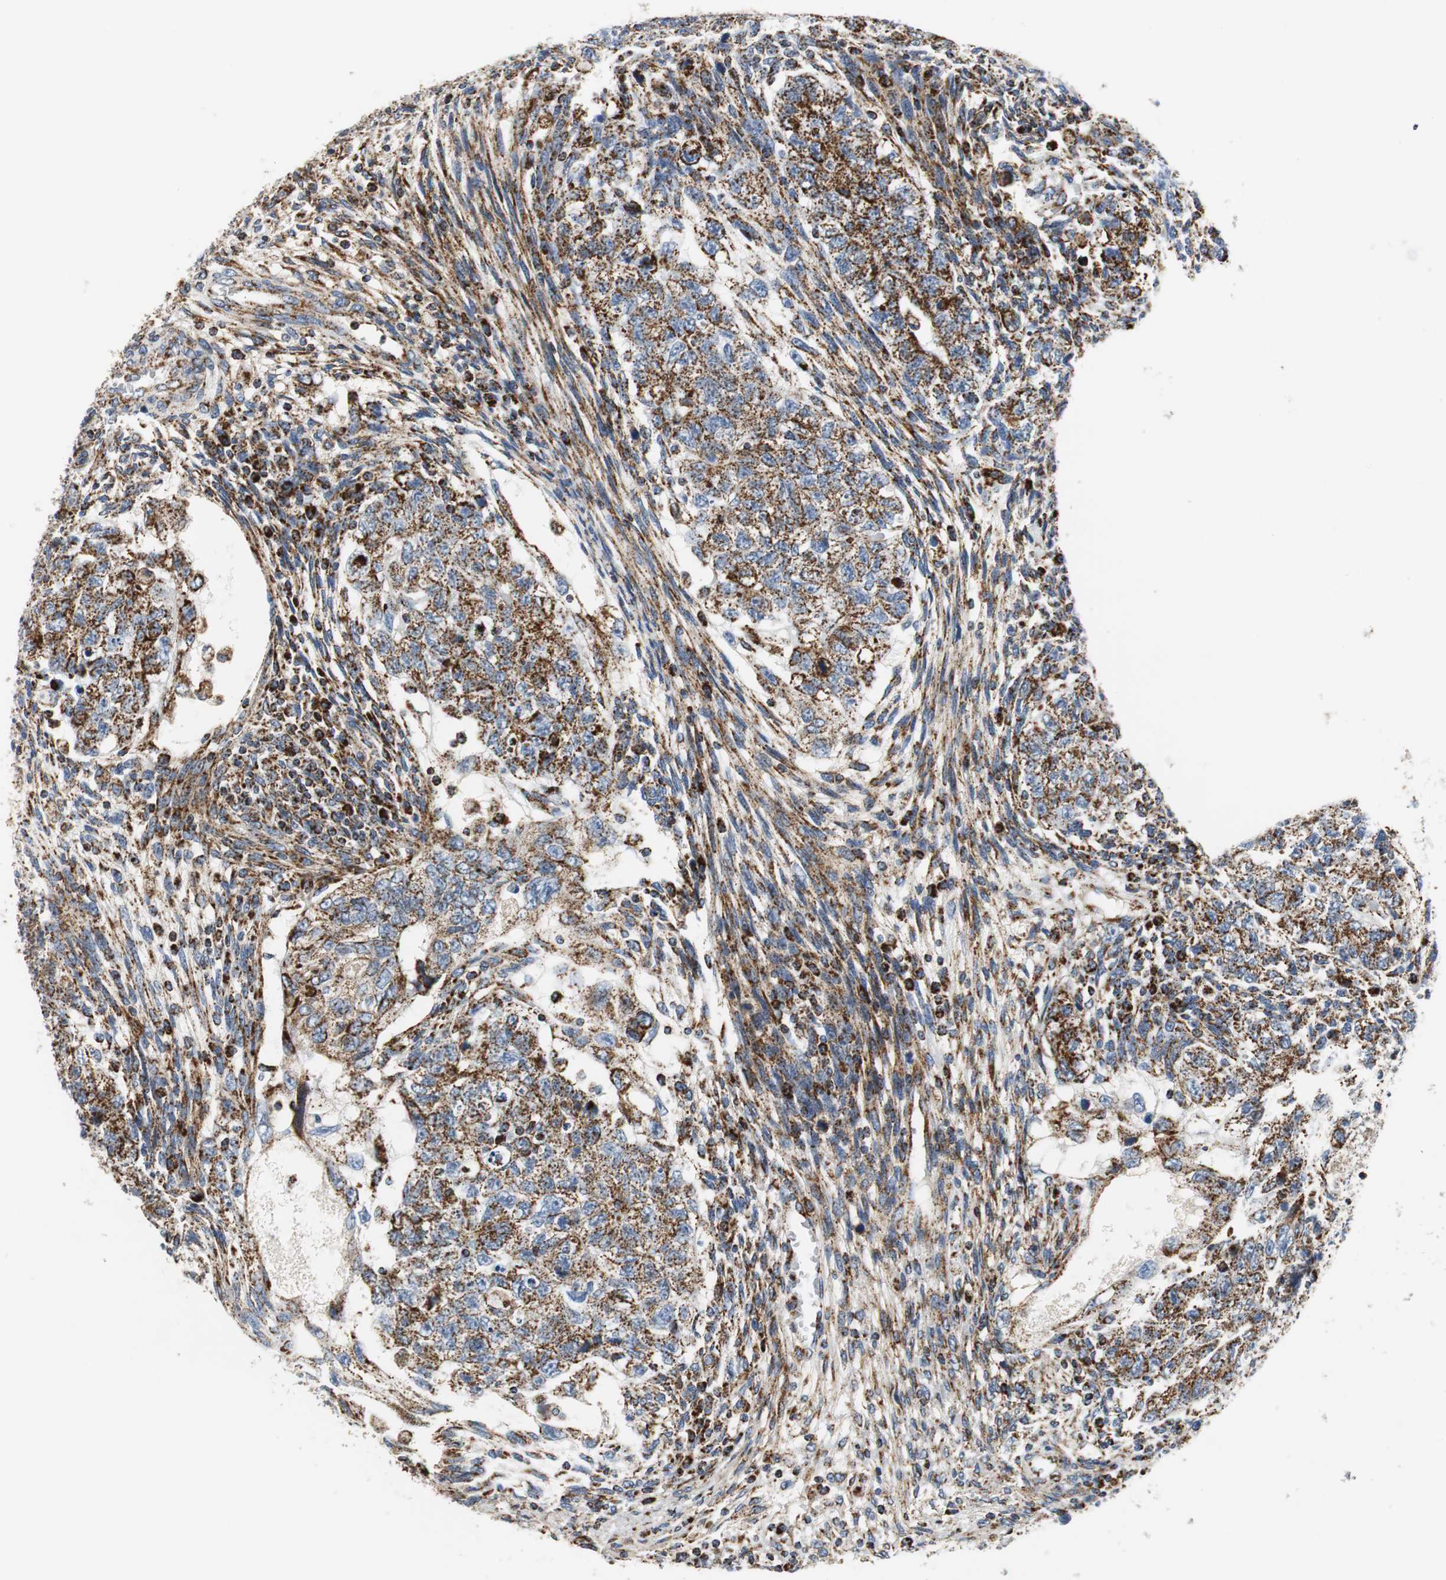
{"staining": {"intensity": "strong", "quantity": ">75%", "location": "cytoplasmic/membranous"}, "tissue": "testis cancer", "cell_type": "Tumor cells", "image_type": "cancer", "snomed": [{"axis": "morphology", "description": "Normal tissue, NOS"}, {"axis": "morphology", "description": "Carcinoma, Embryonal, NOS"}, {"axis": "topography", "description": "Testis"}], "caption": "Protein staining exhibits strong cytoplasmic/membranous positivity in approximately >75% of tumor cells in embryonal carcinoma (testis).", "gene": "C1QTNF7", "patient": {"sex": "male", "age": 36}}